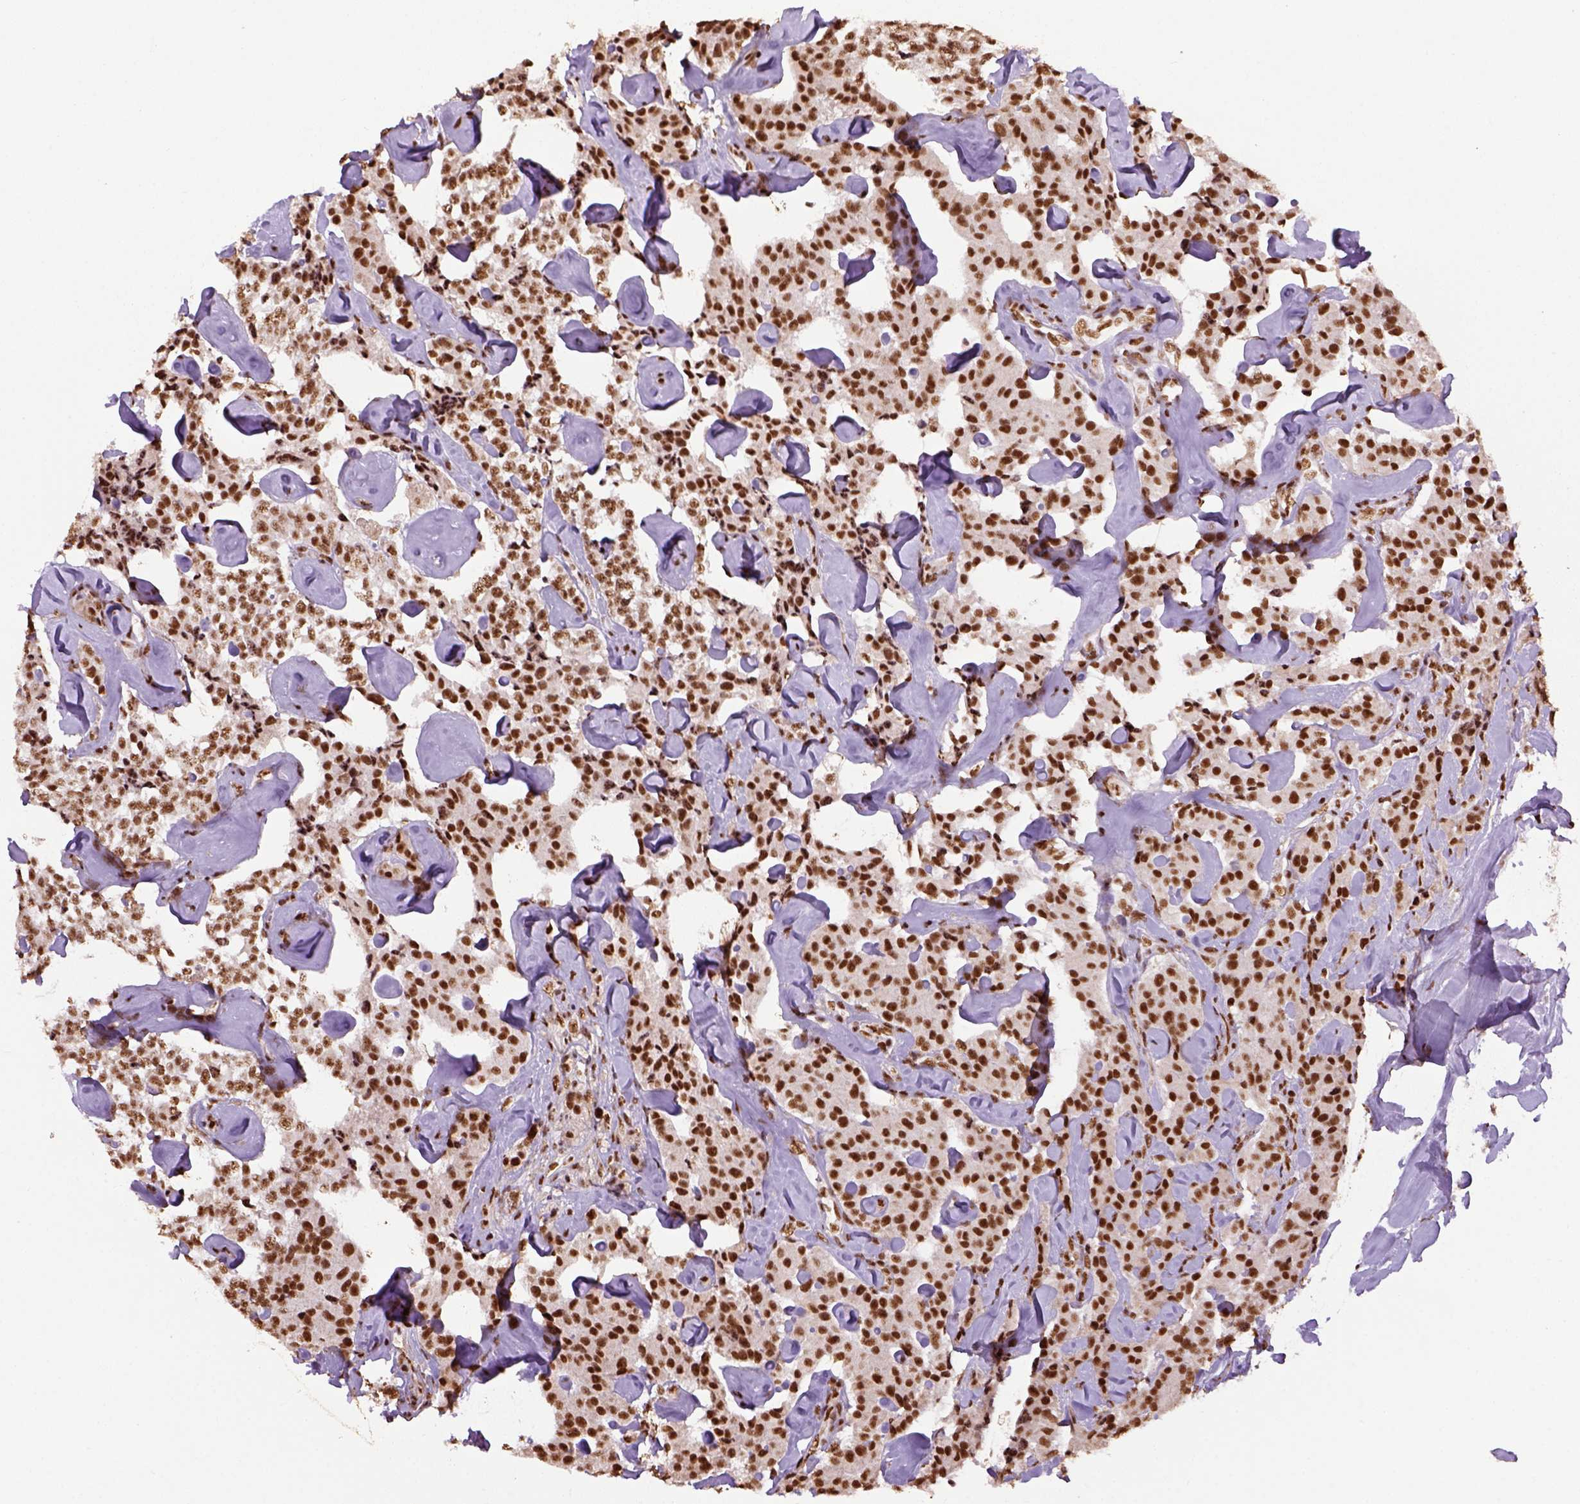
{"staining": {"intensity": "strong", "quantity": ">75%", "location": "nuclear"}, "tissue": "carcinoid", "cell_type": "Tumor cells", "image_type": "cancer", "snomed": [{"axis": "morphology", "description": "Carcinoid, malignant, NOS"}, {"axis": "topography", "description": "Pancreas"}], "caption": "Carcinoid was stained to show a protein in brown. There is high levels of strong nuclear expression in about >75% of tumor cells.", "gene": "CCAR1", "patient": {"sex": "male", "age": 41}}